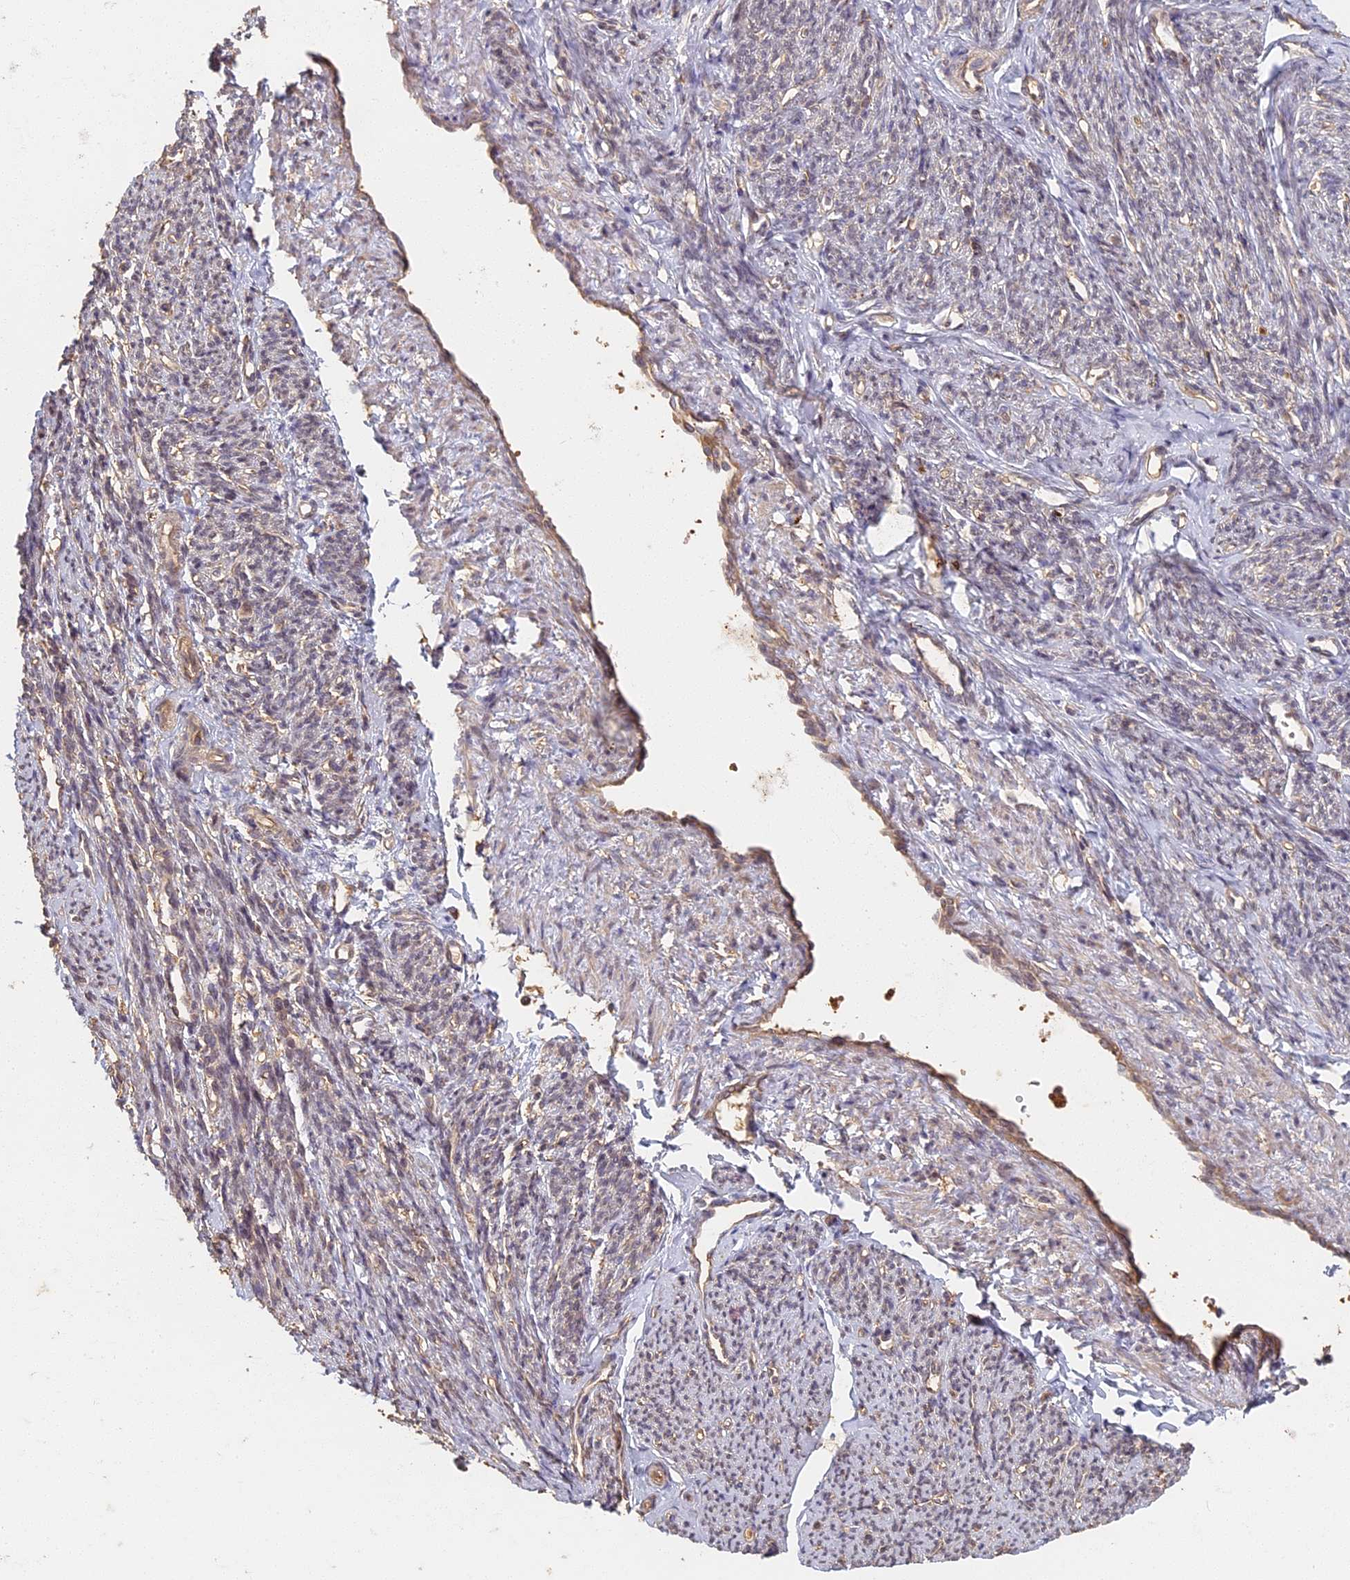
{"staining": {"intensity": "moderate", "quantity": "25%-75%", "location": "cytoplasmic/membranous"}, "tissue": "smooth muscle", "cell_type": "Smooth muscle cells", "image_type": "normal", "snomed": [{"axis": "morphology", "description": "Normal tissue, NOS"}, {"axis": "topography", "description": "Smooth muscle"}, {"axis": "topography", "description": "Uterus"}], "caption": "Normal smooth muscle shows moderate cytoplasmic/membranous positivity in approximately 25%-75% of smooth muscle cells (DAB IHC, brown staining for protein, blue staining for nuclei)..", "gene": "STX16", "patient": {"sex": "female", "age": 59}}